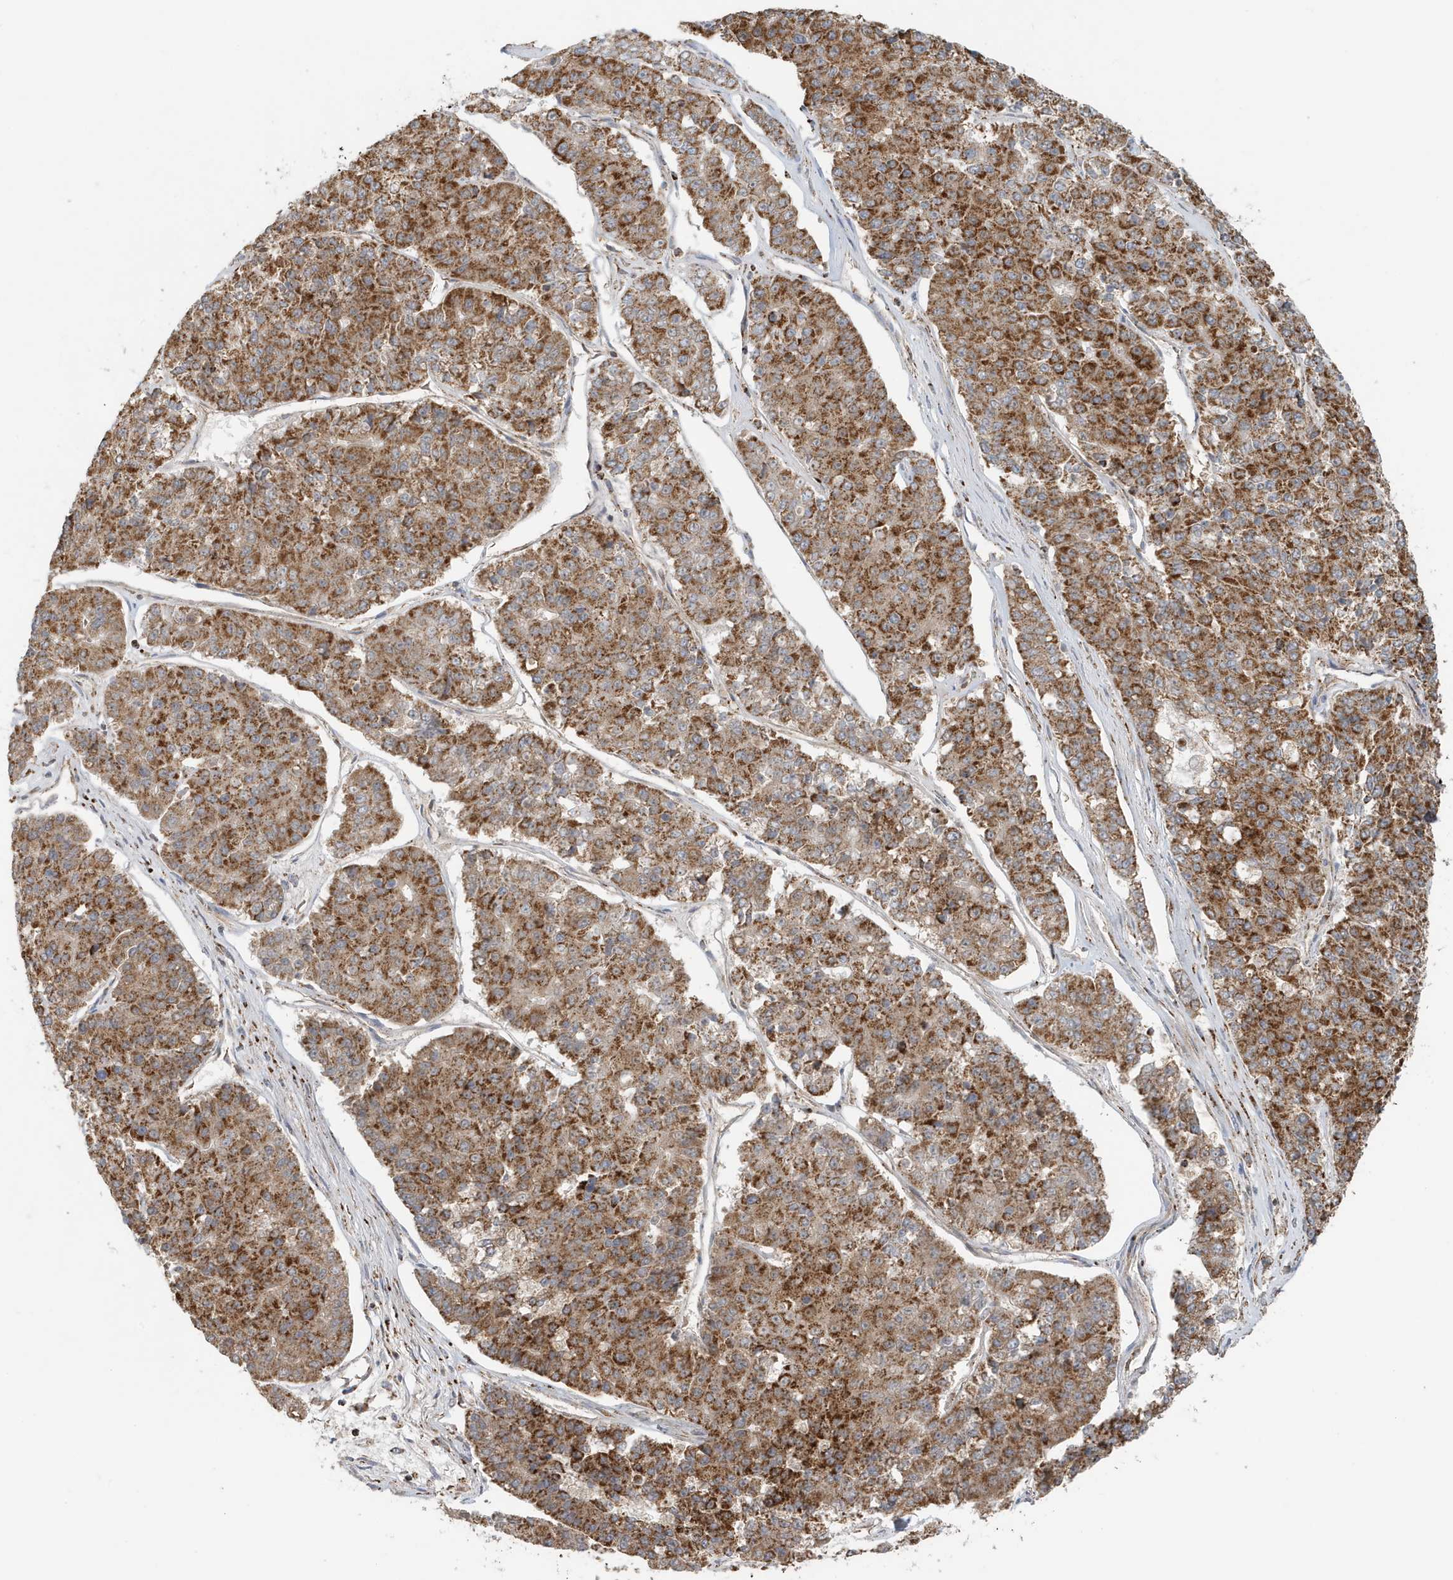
{"staining": {"intensity": "strong", "quantity": ">75%", "location": "cytoplasmic/membranous"}, "tissue": "pancreatic cancer", "cell_type": "Tumor cells", "image_type": "cancer", "snomed": [{"axis": "morphology", "description": "Adenocarcinoma, NOS"}, {"axis": "topography", "description": "Pancreas"}], "caption": "High-magnification brightfield microscopy of pancreatic adenocarcinoma stained with DAB (3,3'-diaminobenzidine) (brown) and counterstained with hematoxylin (blue). tumor cells exhibit strong cytoplasmic/membranous staining is identified in about>75% of cells.", "gene": "MAN1A1", "patient": {"sex": "male", "age": 50}}